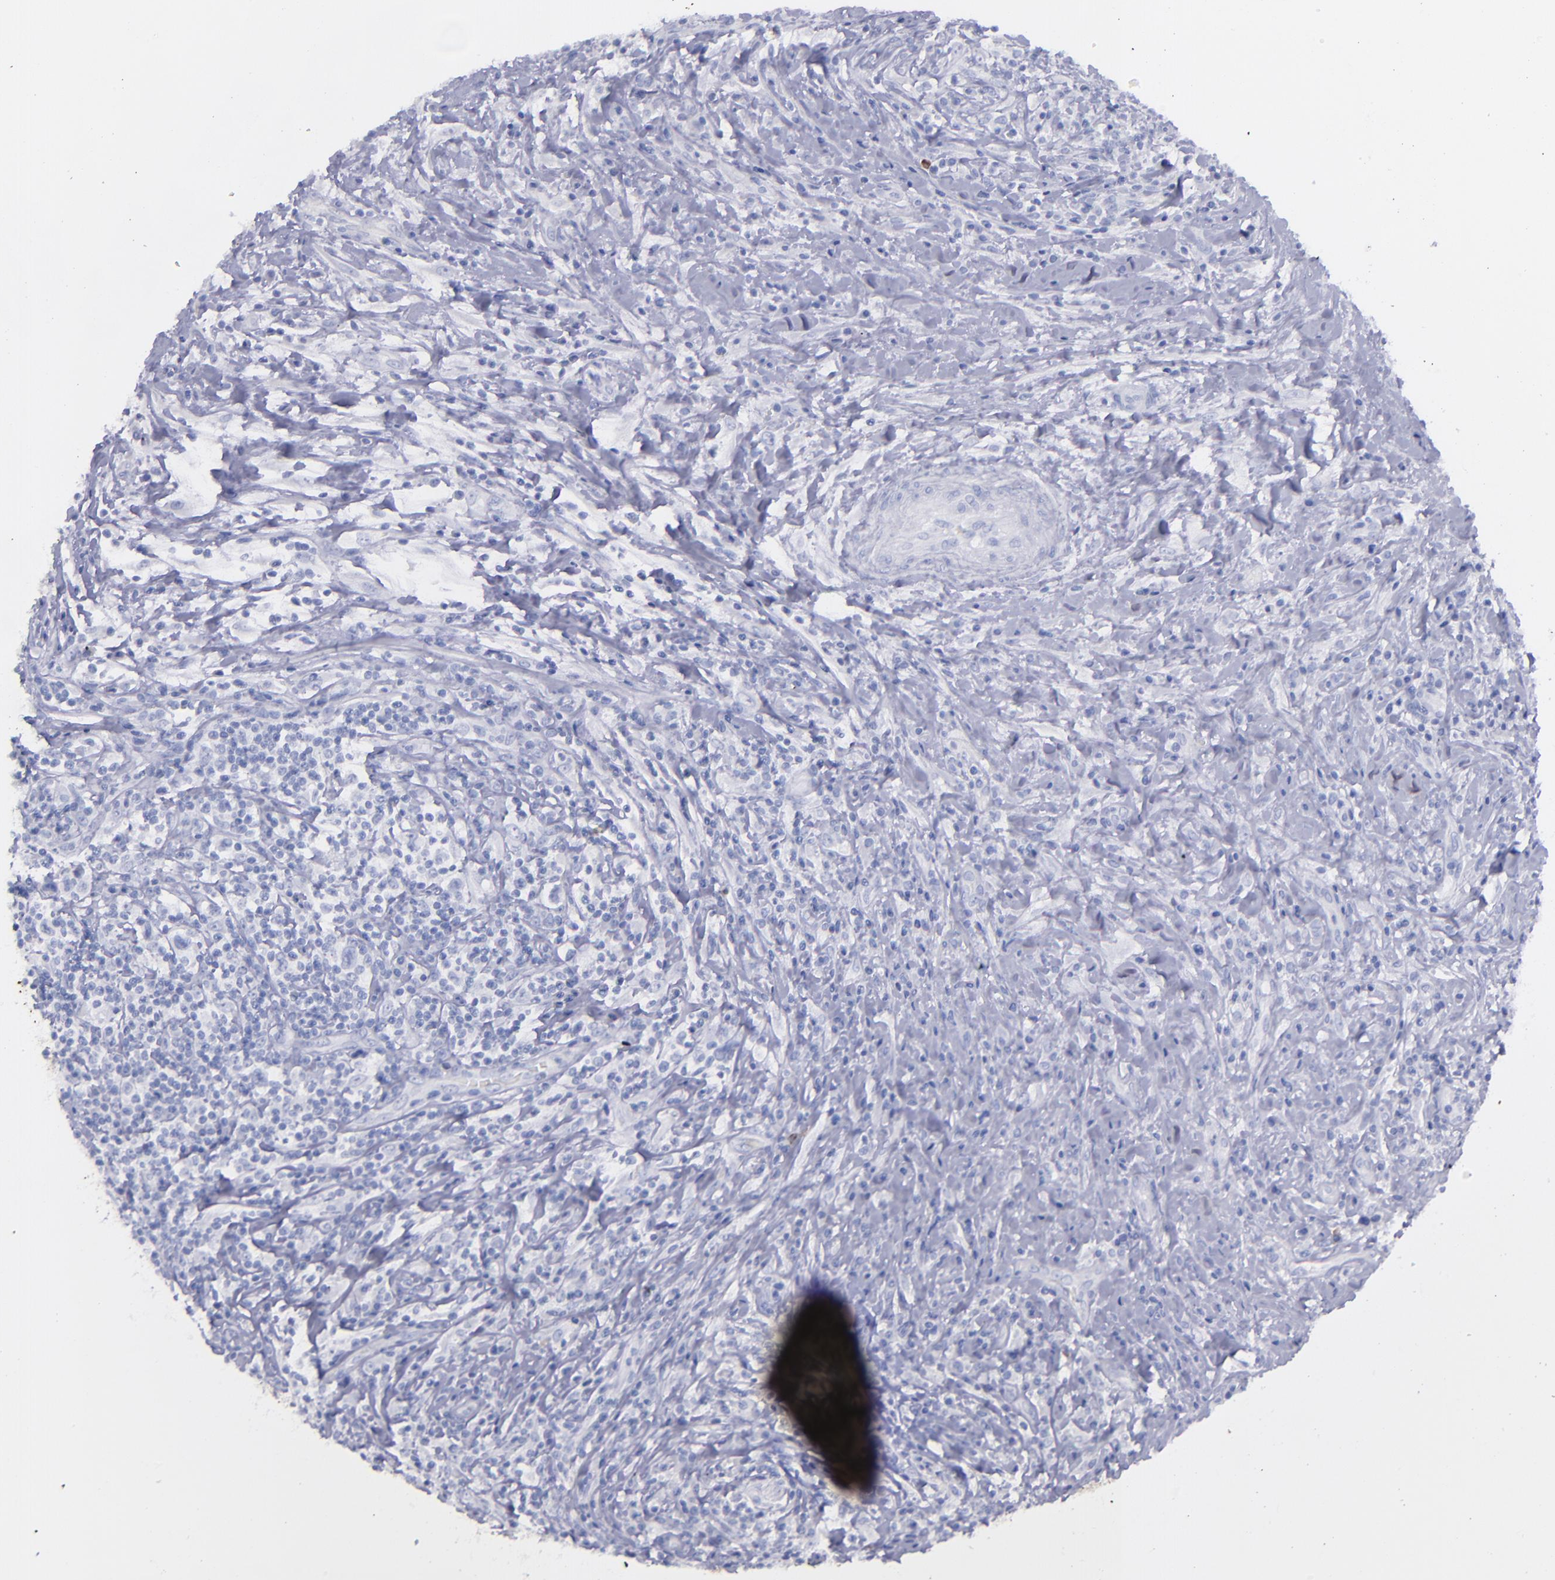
{"staining": {"intensity": "negative", "quantity": "none", "location": "none"}, "tissue": "lymphoma", "cell_type": "Tumor cells", "image_type": "cancer", "snomed": [{"axis": "morphology", "description": "Hodgkin's disease, NOS"}, {"axis": "topography", "description": "Lymph node"}], "caption": "Immunohistochemical staining of human Hodgkin's disease exhibits no significant expression in tumor cells.", "gene": "SNAP25", "patient": {"sex": "female", "age": 25}}